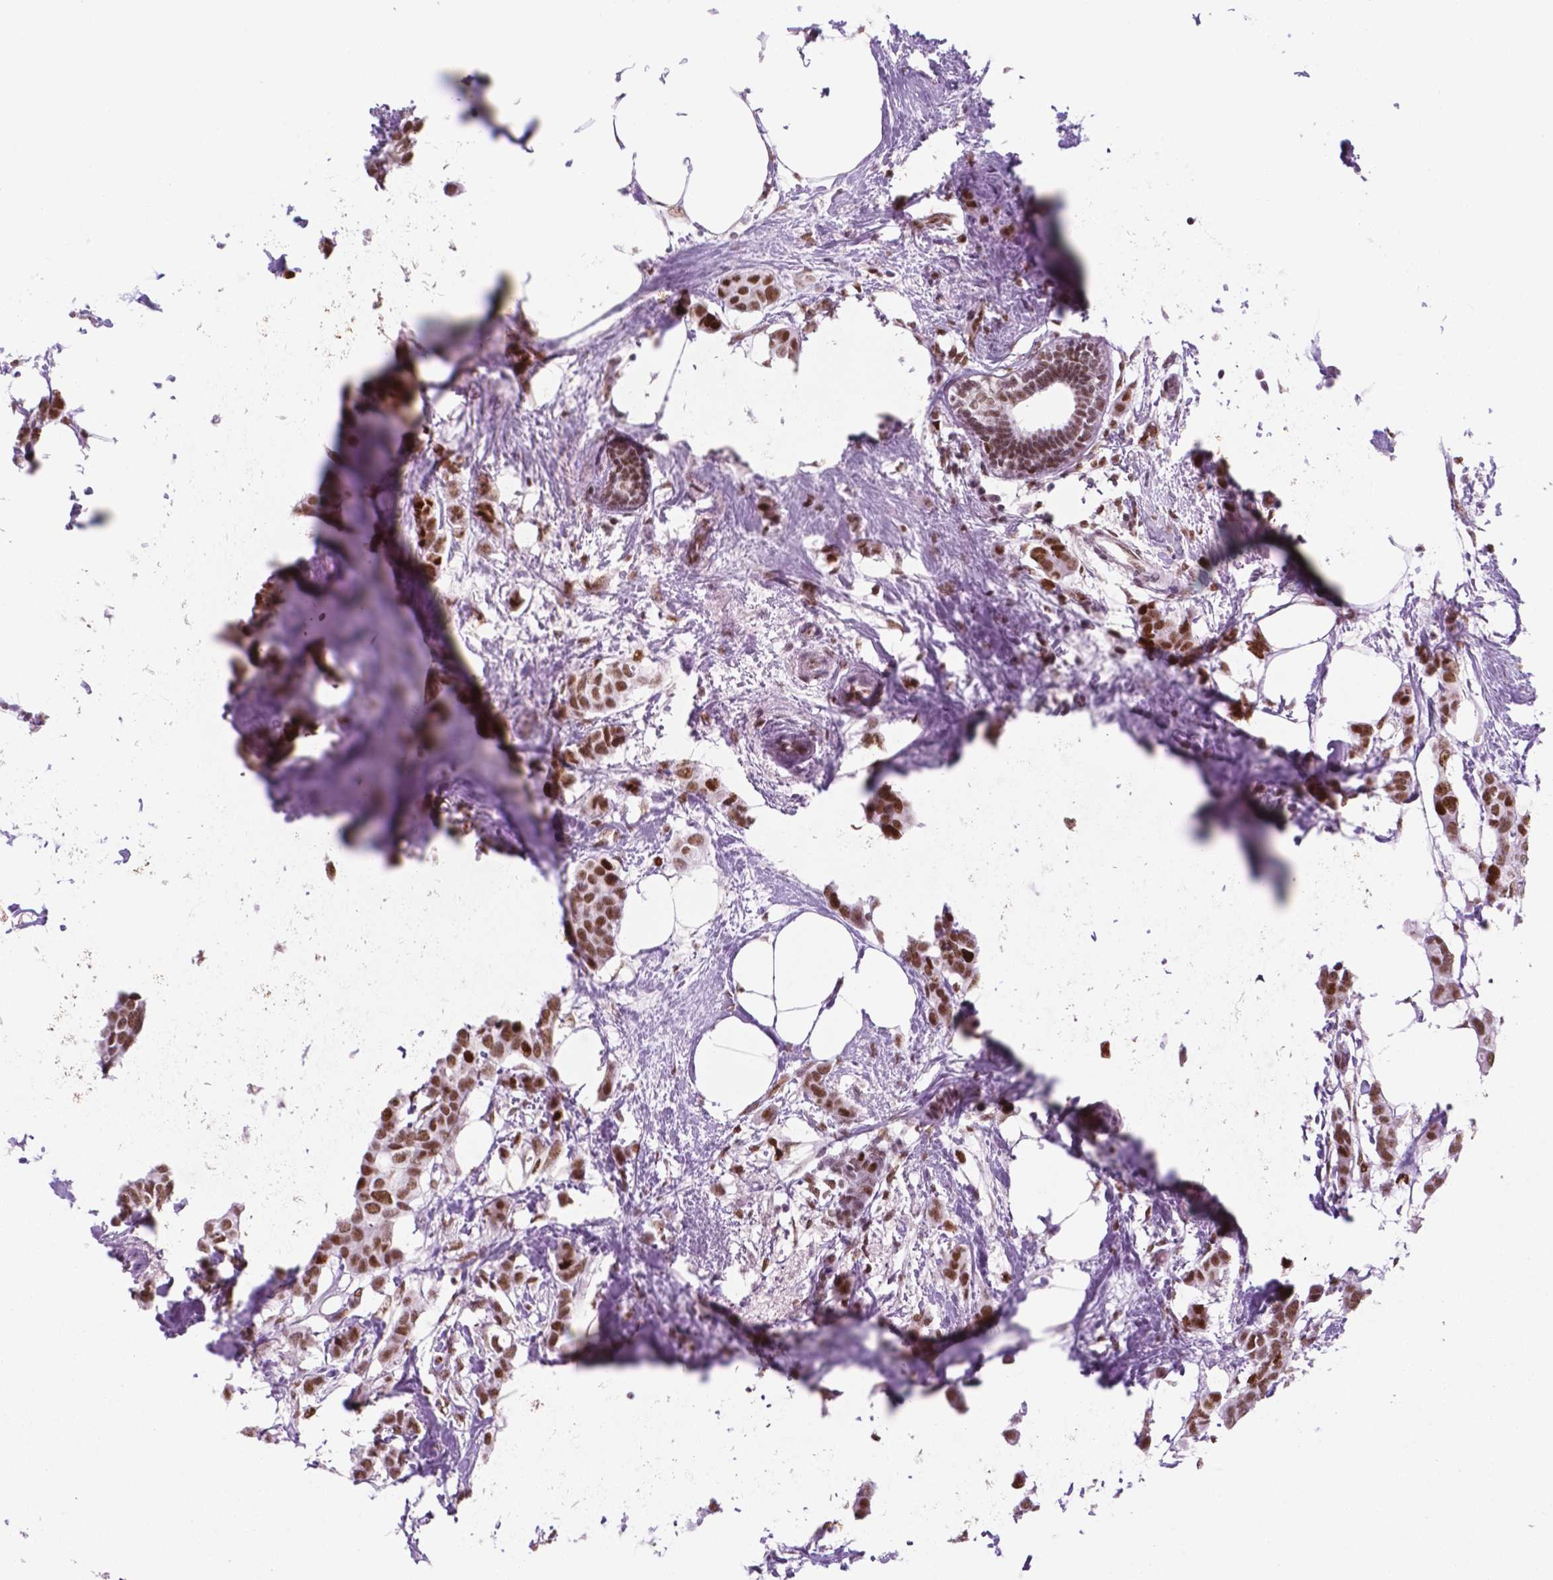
{"staining": {"intensity": "strong", "quantity": ">75%", "location": "nuclear"}, "tissue": "breast cancer", "cell_type": "Tumor cells", "image_type": "cancer", "snomed": [{"axis": "morphology", "description": "Duct carcinoma"}, {"axis": "topography", "description": "Breast"}], "caption": "The micrograph displays staining of breast invasive ductal carcinoma, revealing strong nuclear protein expression (brown color) within tumor cells.", "gene": "MSH6", "patient": {"sex": "female", "age": 62}}